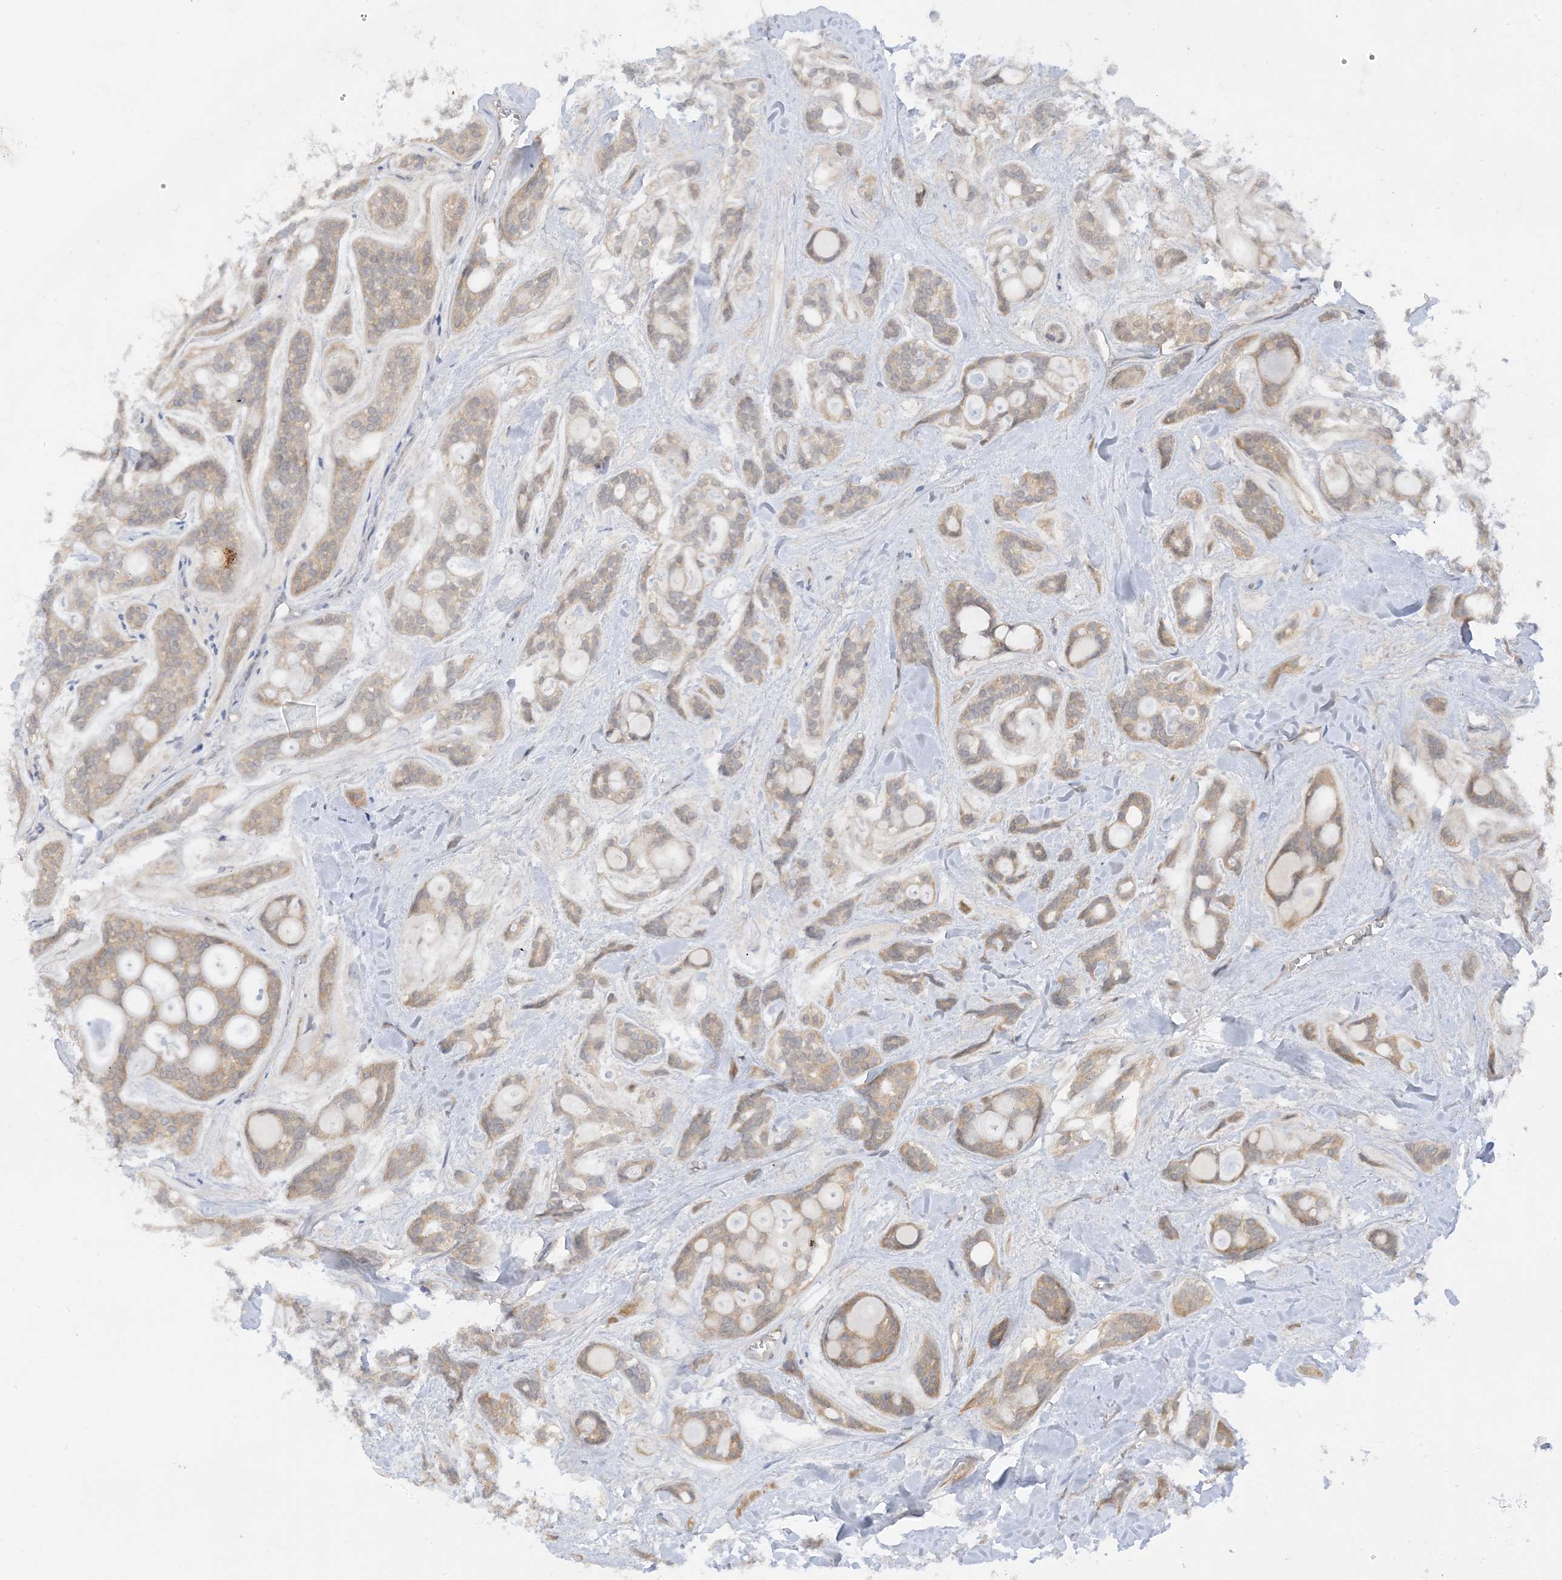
{"staining": {"intensity": "moderate", "quantity": "25%-75%", "location": "cytoplasmic/membranous"}, "tissue": "head and neck cancer", "cell_type": "Tumor cells", "image_type": "cancer", "snomed": [{"axis": "morphology", "description": "Adenocarcinoma, NOS"}, {"axis": "topography", "description": "Head-Neck"}], "caption": "This is a histology image of immunohistochemistry (IHC) staining of head and neck adenocarcinoma, which shows moderate positivity in the cytoplasmic/membranous of tumor cells.", "gene": "WDR26", "patient": {"sex": "male", "age": 66}}